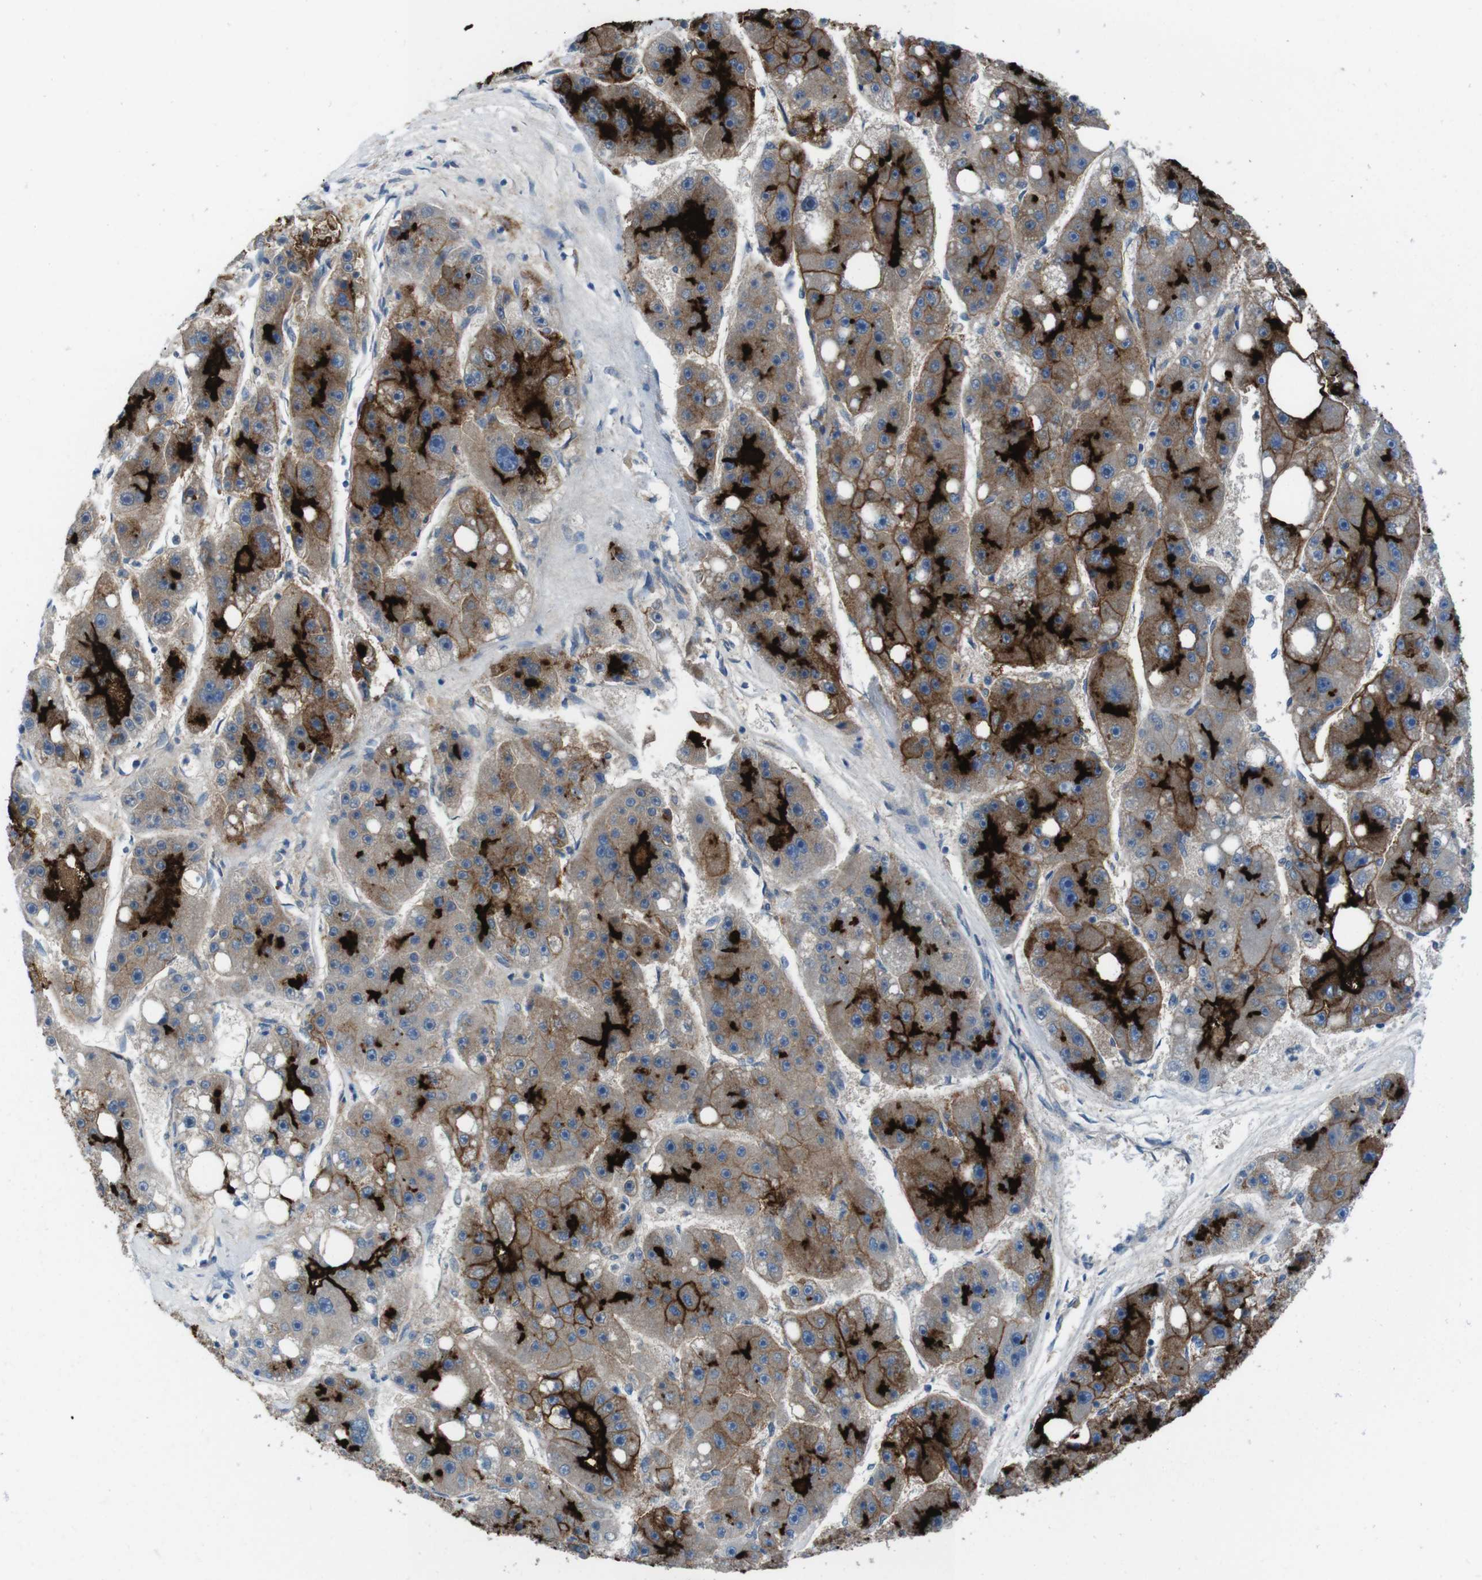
{"staining": {"intensity": "strong", "quantity": ">75%", "location": "cytoplasmic/membranous"}, "tissue": "liver cancer", "cell_type": "Tumor cells", "image_type": "cancer", "snomed": [{"axis": "morphology", "description": "Carcinoma, Hepatocellular, NOS"}, {"axis": "topography", "description": "Liver"}], "caption": "This histopathology image demonstrates immunohistochemistry staining of liver cancer (hepatocellular carcinoma), with high strong cytoplasmic/membranous positivity in about >75% of tumor cells.", "gene": "CDHR2", "patient": {"sex": "female", "age": 61}}